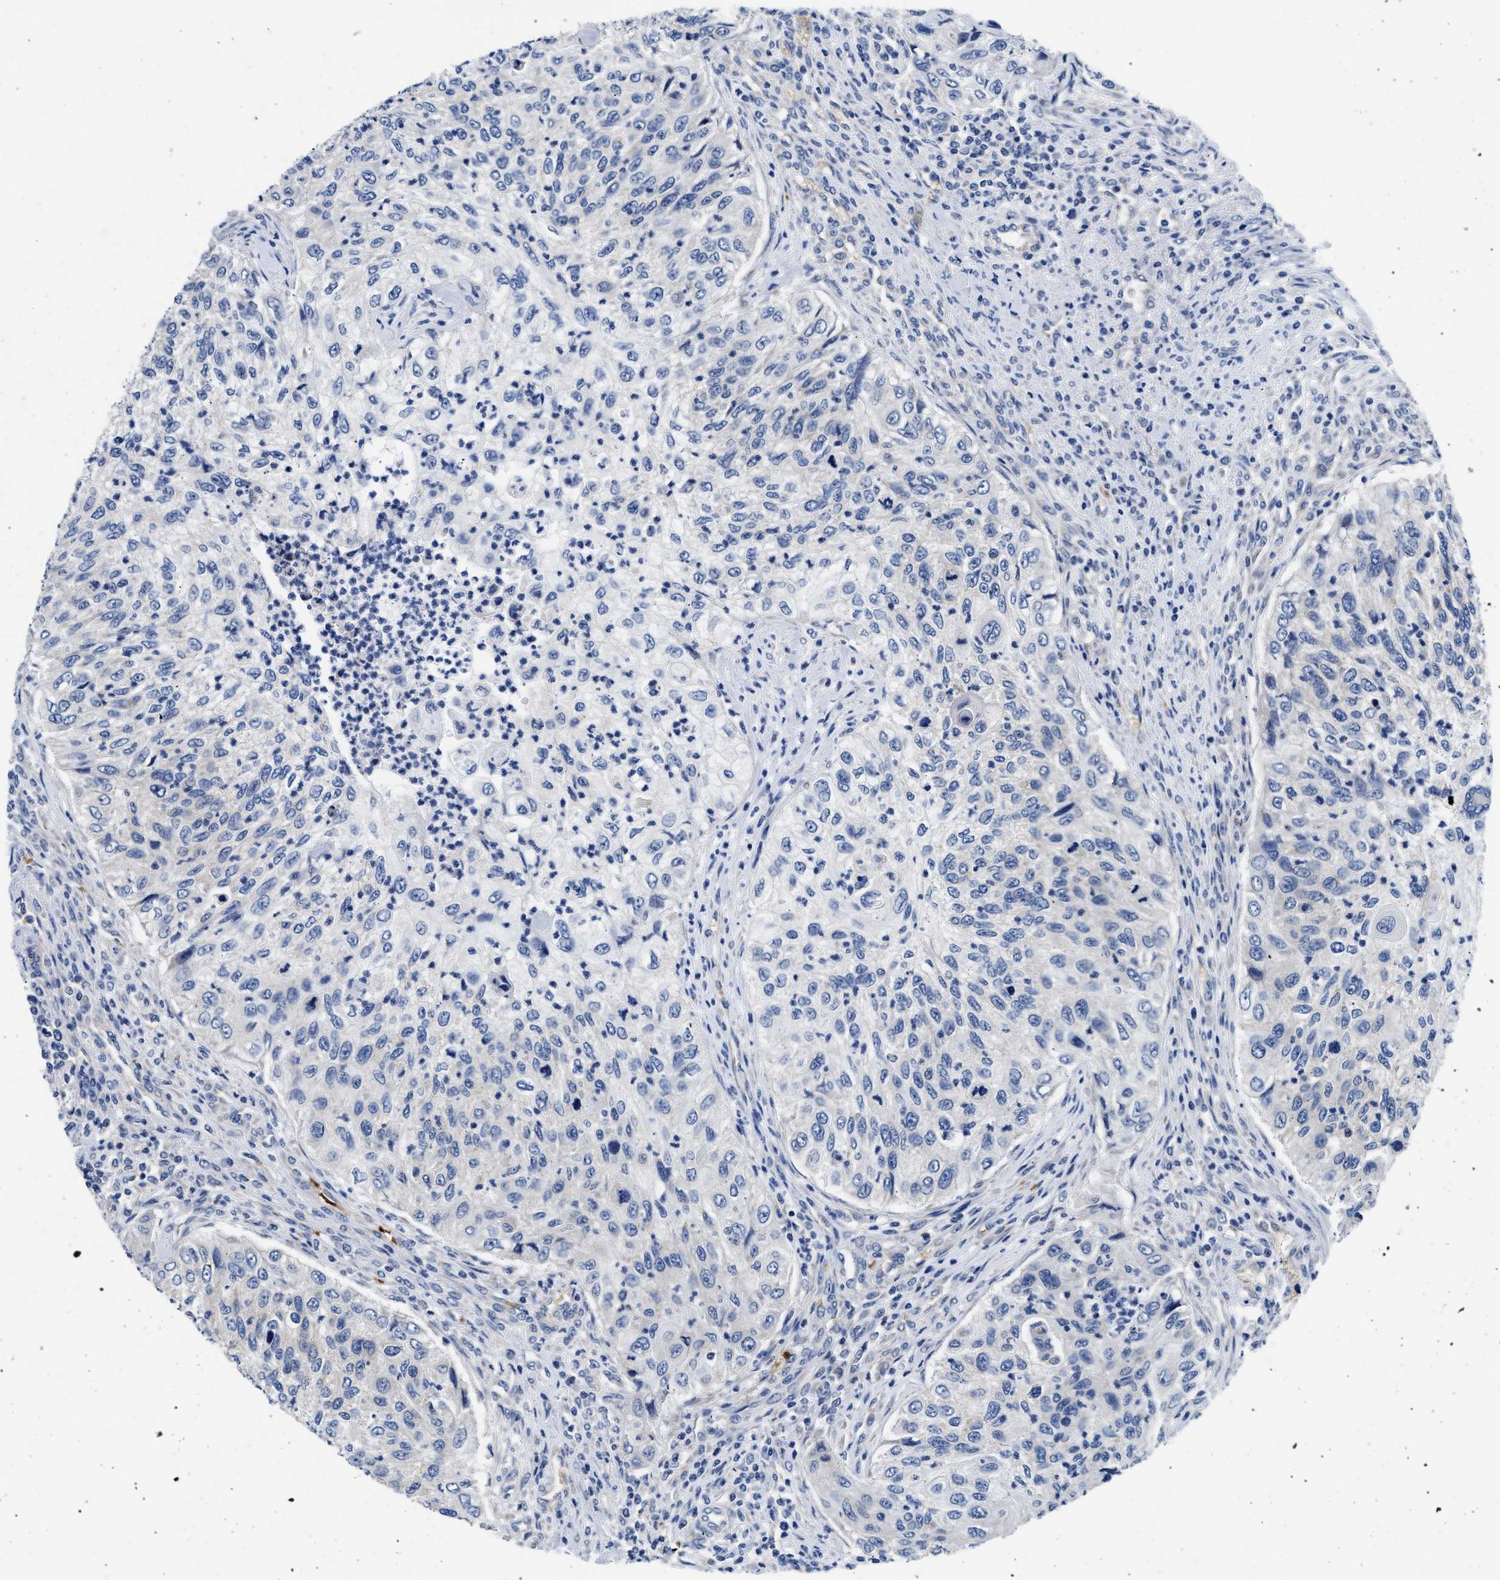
{"staining": {"intensity": "negative", "quantity": "none", "location": "none"}, "tissue": "urothelial cancer", "cell_type": "Tumor cells", "image_type": "cancer", "snomed": [{"axis": "morphology", "description": "Urothelial carcinoma, High grade"}, {"axis": "topography", "description": "Urinary bladder"}], "caption": "Micrograph shows no protein positivity in tumor cells of urothelial cancer tissue. Brightfield microscopy of immunohistochemistry (IHC) stained with DAB (brown) and hematoxylin (blue), captured at high magnification.", "gene": "RINT1", "patient": {"sex": "female", "age": 60}}